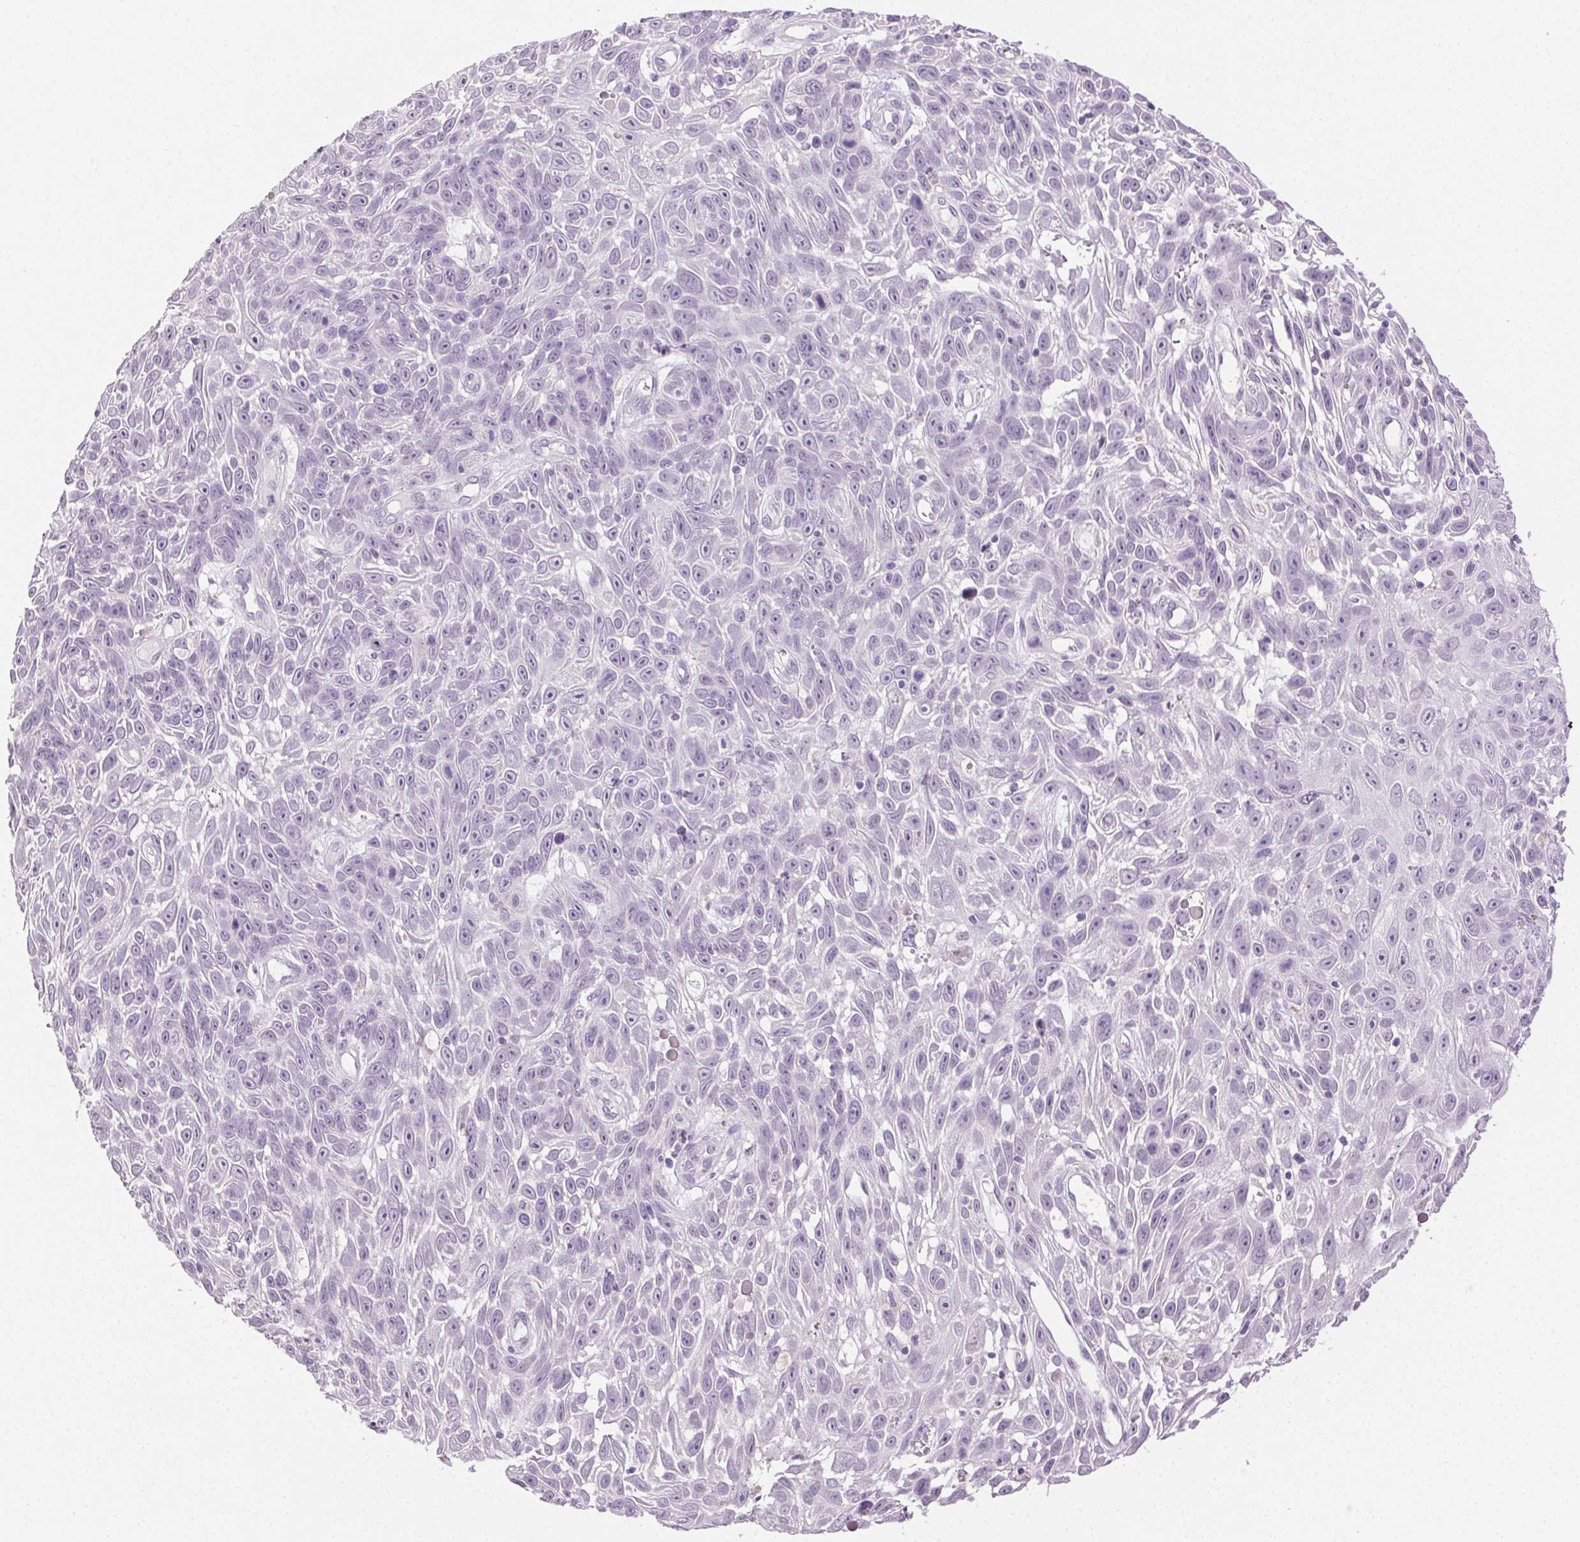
{"staining": {"intensity": "negative", "quantity": "none", "location": "none"}, "tissue": "skin cancer", "cell_type": "Tumor cells", "image_type": "cancer", "snomed": [{"axis": "morphology", "description": "Squamous cell carcinoma, NOS"}, {"axis": "topography", "description": "Skin"}], "caption": "Skin squamous cell carcinoma was stained to show a protein in brown. There is no significant staining in tumor cells.", "gene": "CLDN10", "patient": {"sex": "male", "age": 82}}